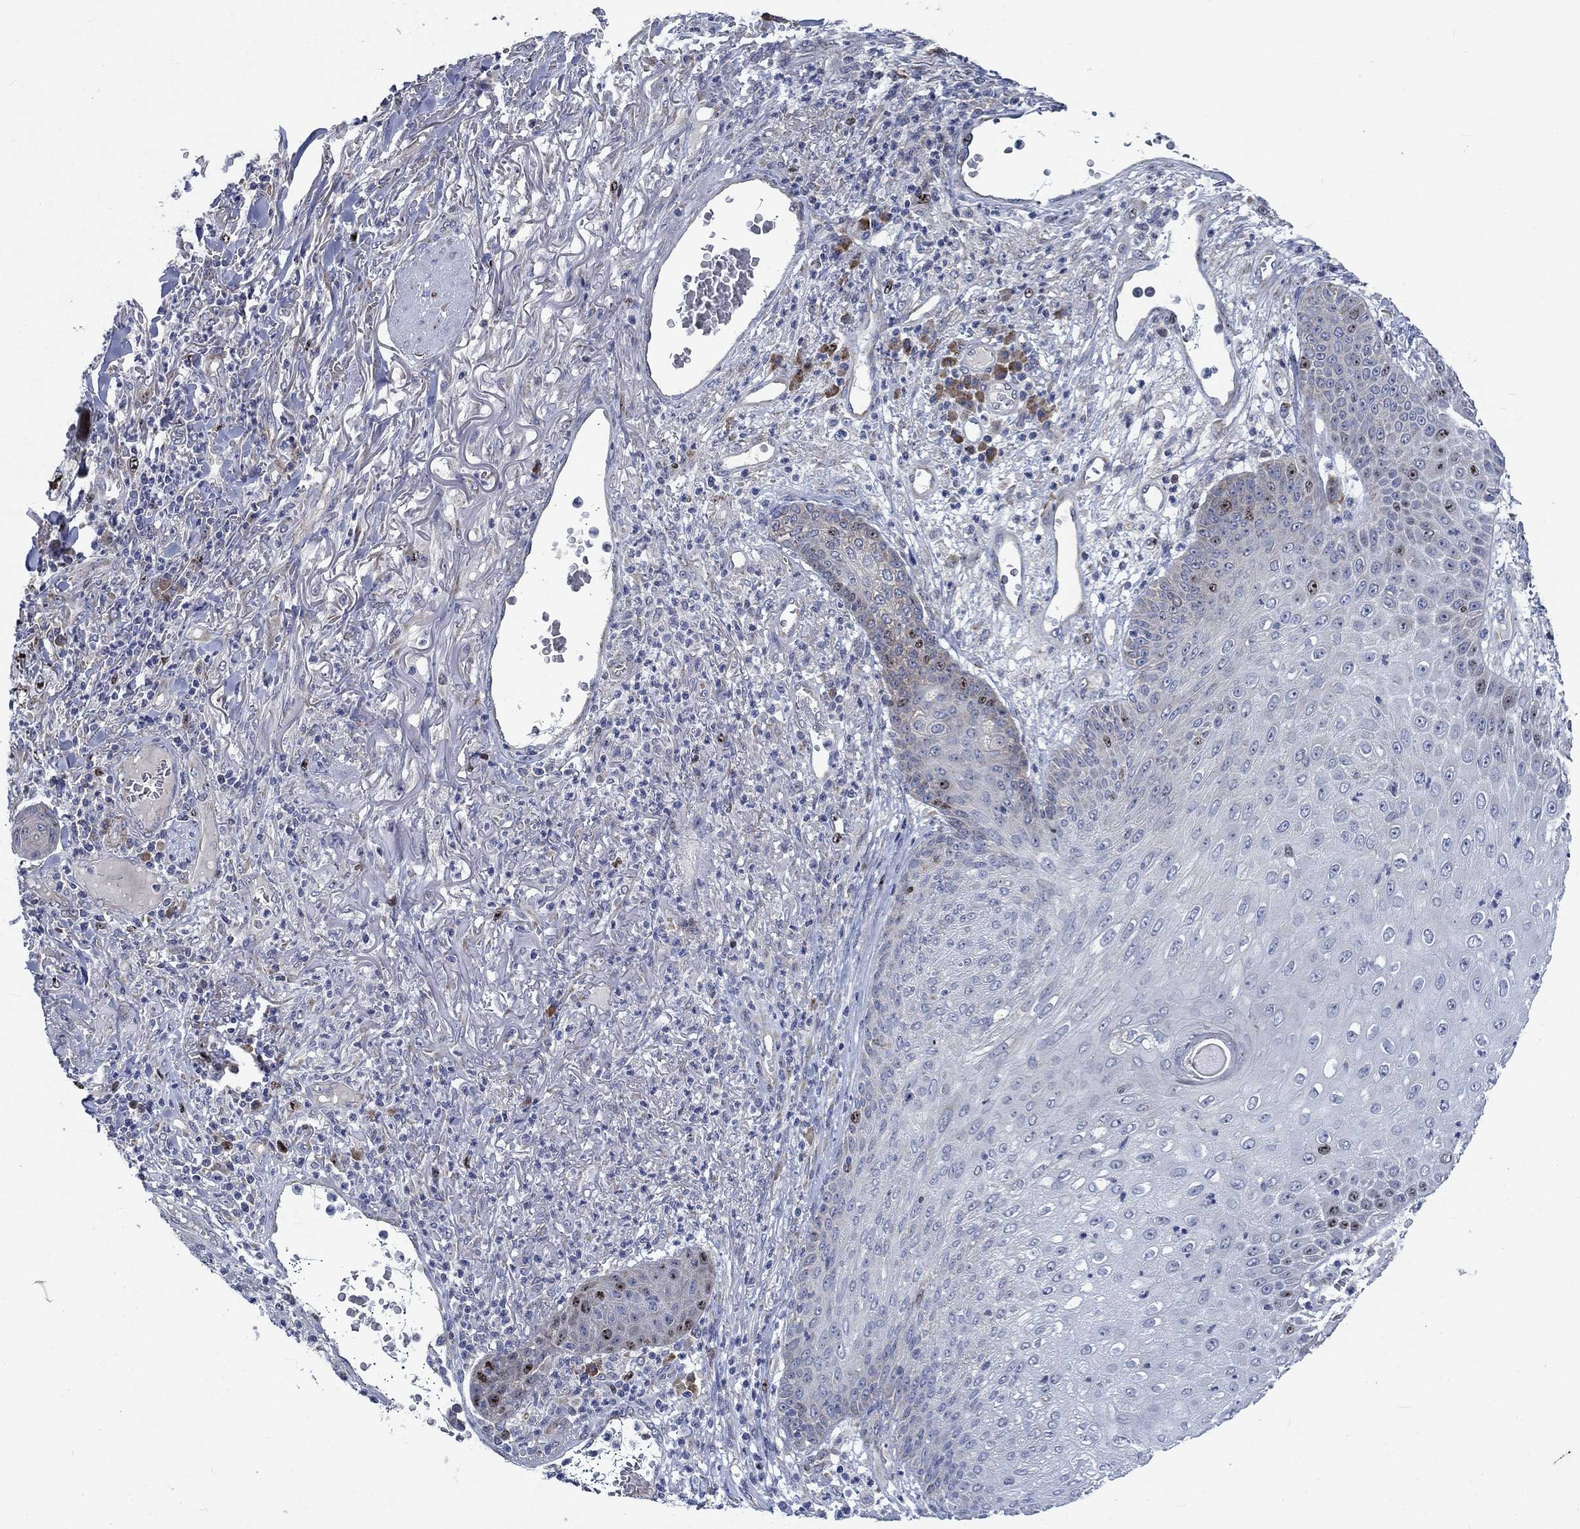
{"staining": {"intensity": "strong", "quantity": "25%-75%", "location": "nuclear"}, "tissue": "skin cancer", "cell_type": "Tumor cells", "image_type": "cancer", "snomed": [{"axis": "morphology", "description": "Squamous cell carcinoma, NOS"}, {"axis": "topography", "description": "Skin"}], "caption": "A brown stain highlights strong nuclear positivity of a protein in human squamous cell carcinoma (skin) tumor cells. The protein of interest is shown in brown color, while the nuclei are stained blue.", "gene": "MMP24", "patient": {"sex": "male", "age": 82}}